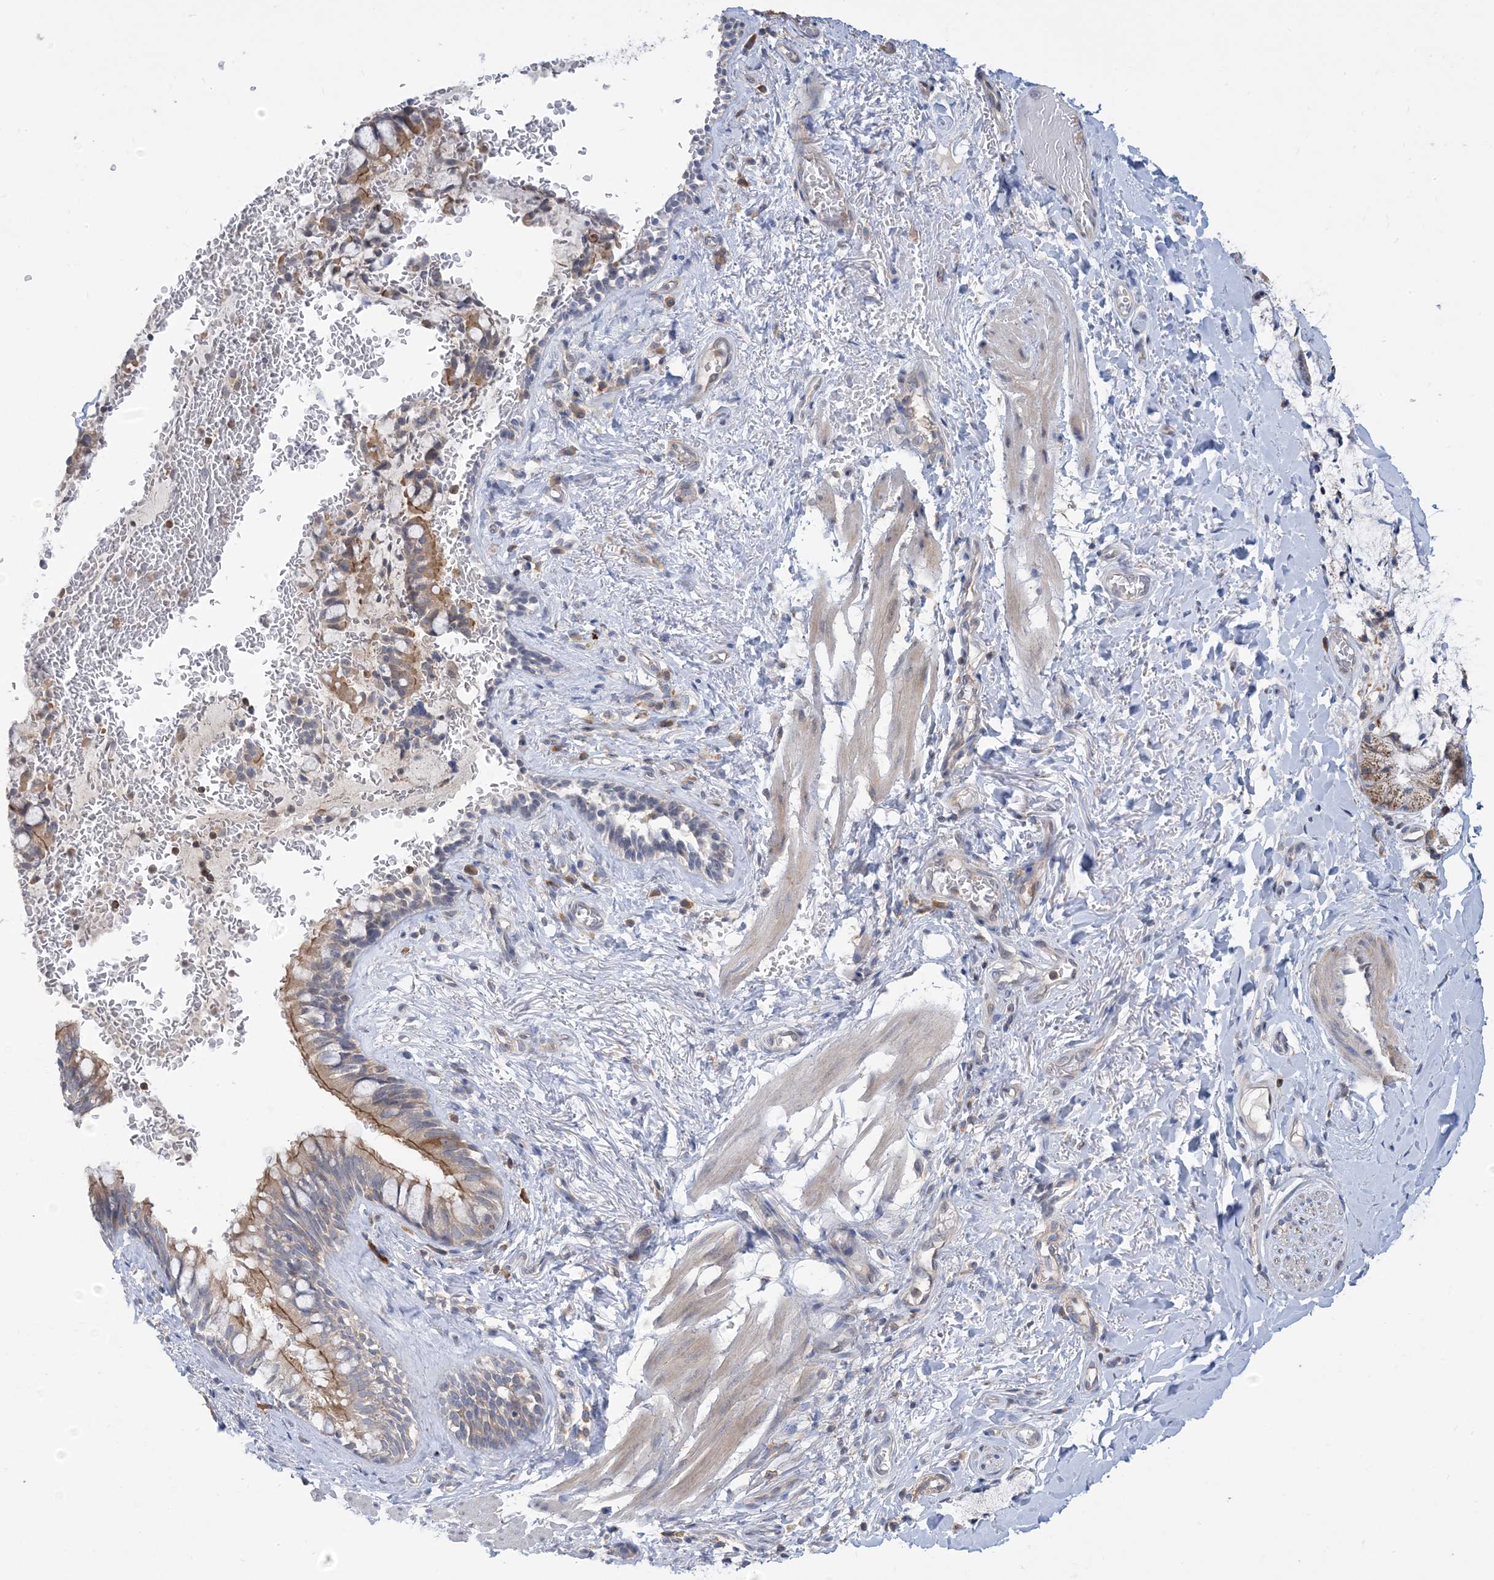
{"staining": {"intensity": "moderate", "quantity": "25%-75%", "location": "cytoplasmic/membranous"}, "tissue": "bronchus", "cell_type": "Respiratory epithelial cells", "image_type": "normal", "snomed": [{"axis": "morphology", "description": "Normal tissue, NOS"}, {"axis": "topography", "description": "Cartilage tissue"}, {"axis": "topography", "description": "Bronchus"}], "caption": "DAB immunohistochemical staining of benign bronchus shows moderate cytoplasmic/membranous protein staining in approximately 25%-75% of respiratory epithelial cells.", "gene": "AOC1", "patient": {"sex": "female", "age": 36}}